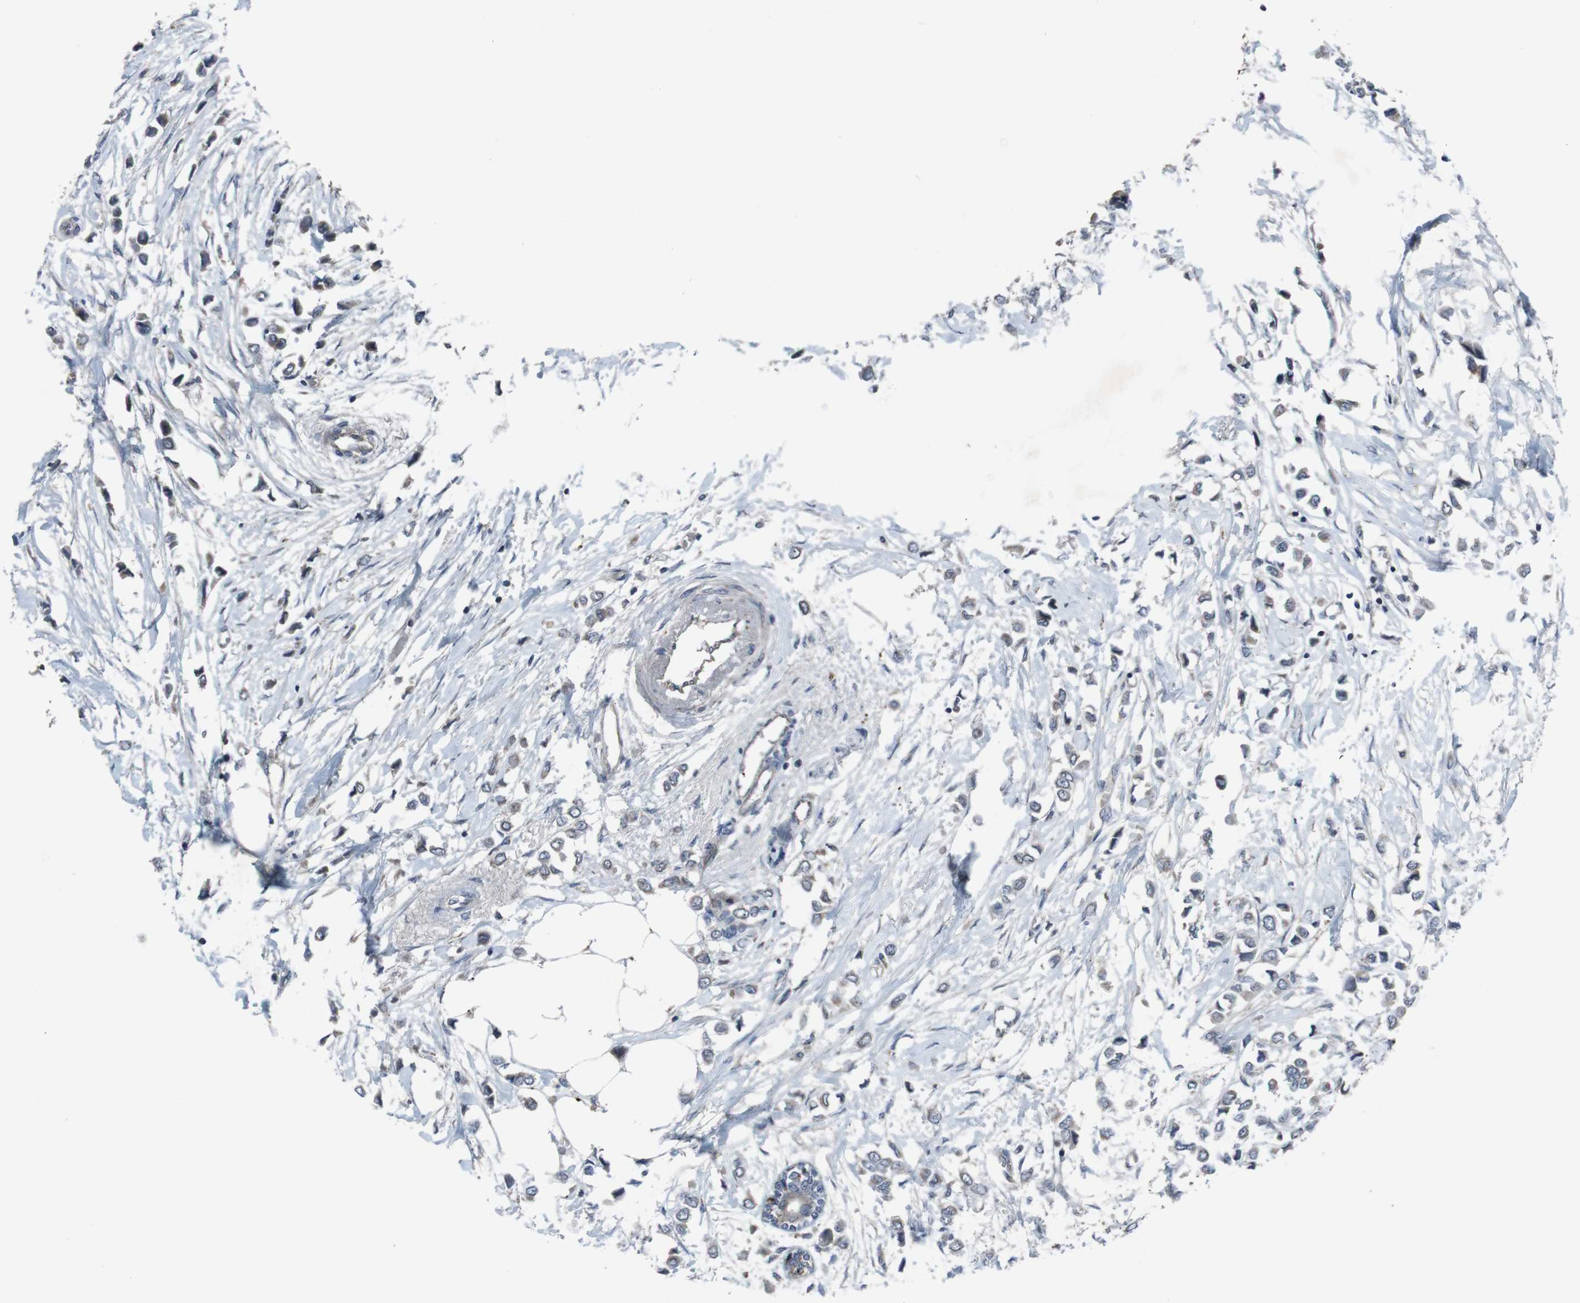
{"staining": {"intensity": "weak", "quantity": ">75%", "location": "cytoplasmic/membranous"}, "tissue": "breast cancer", "cell_type": "Tumor cells", "image_type": "cancer", "snomed": [{"axis": "morphology", "description": "Lobular carcinoma"}, {"axis": "topography", "description": "Breast"}], "caption": "A micrograph of lobular carcinoma (breast) stained for a protein exhibits weak cytoplasmic/membranous brown staining in tumor cells.", "gene": "EFNA5", "patient": {"sex": "female", "age": 51}}